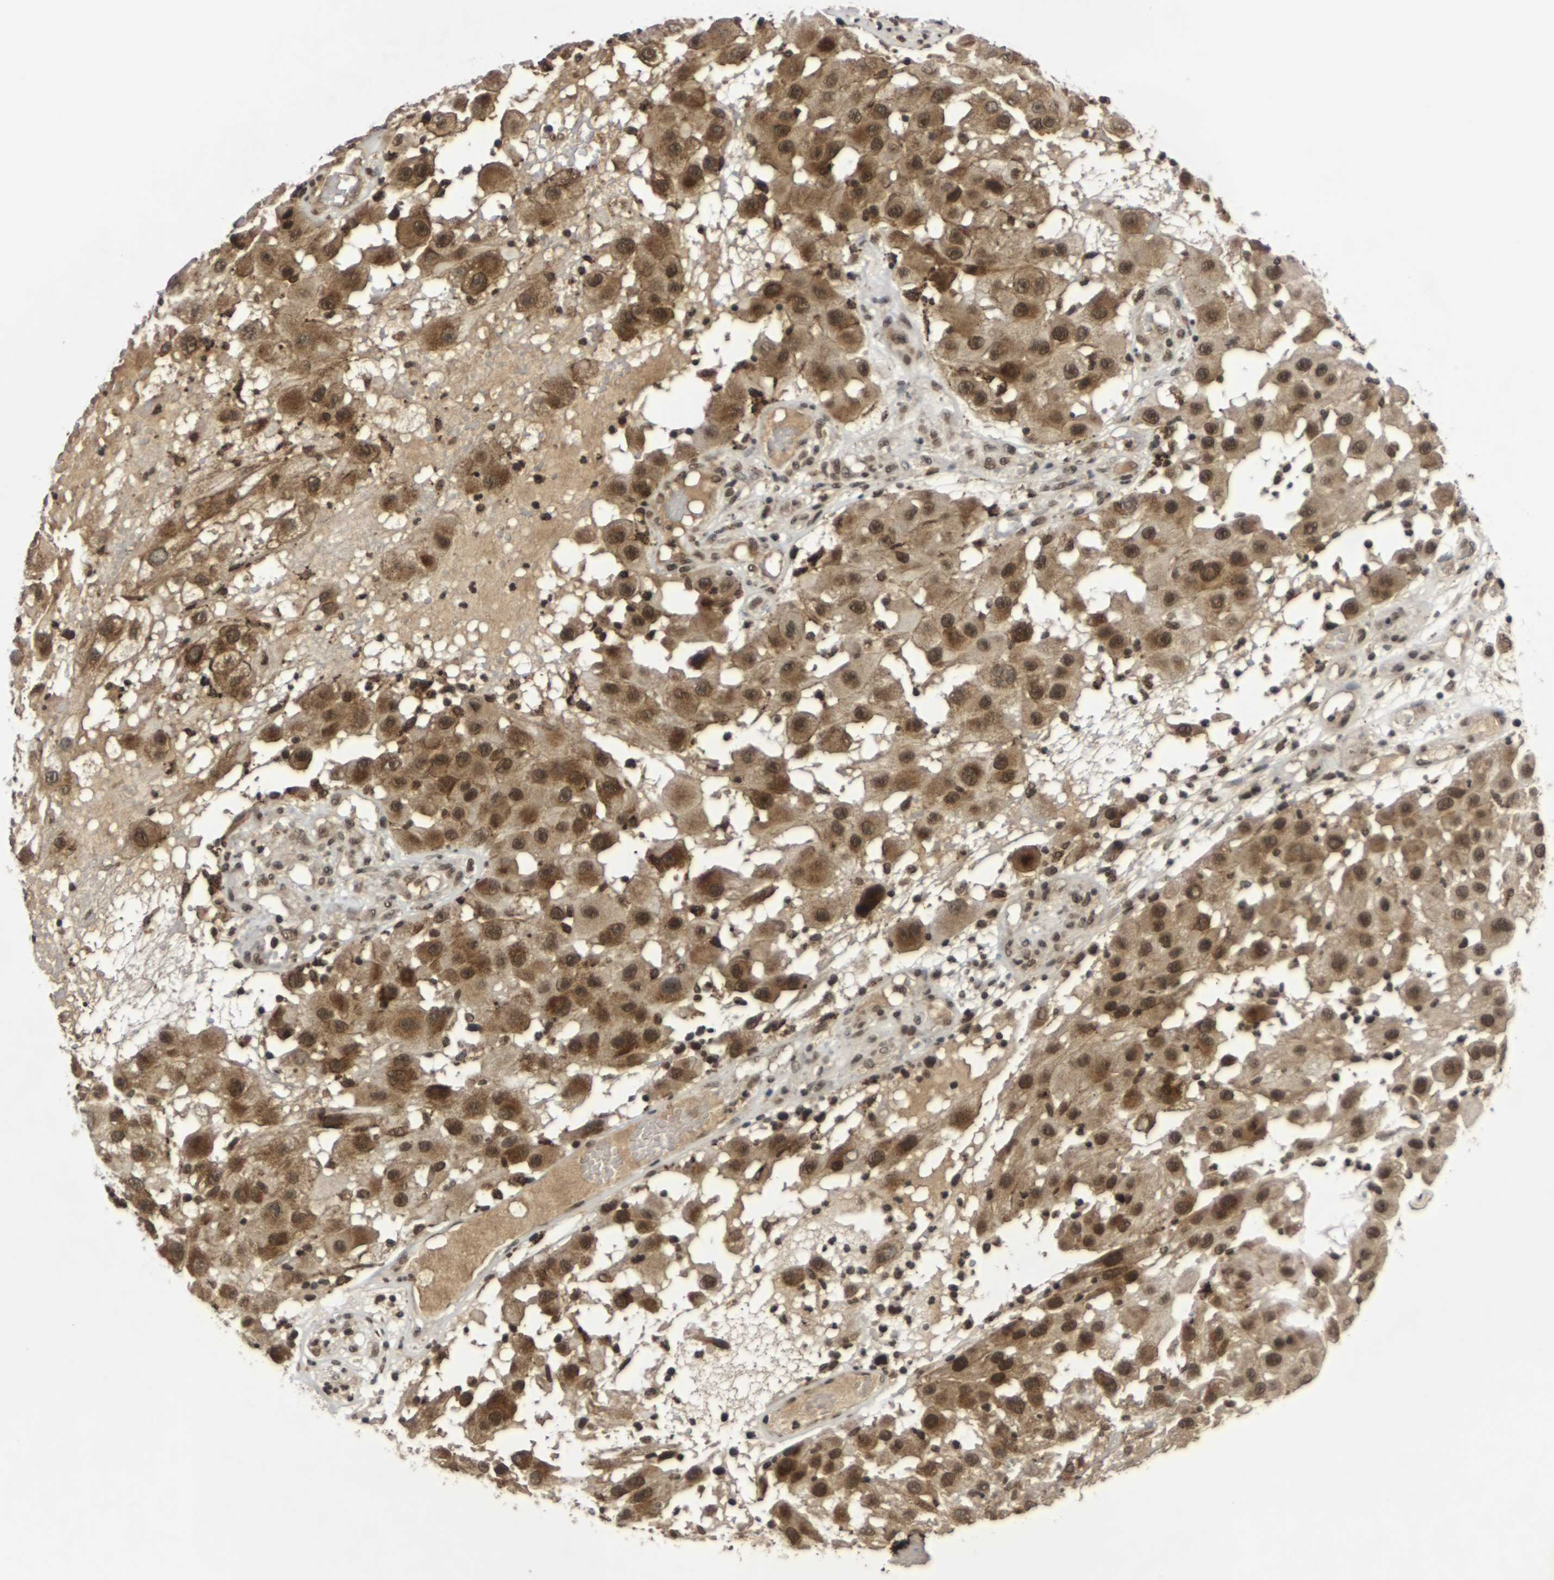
{"staining": {"intensity": "strong", "quantity": ">75%", "location": "cytoplasmic/membranous,nuclear"}, "tissue": "melanoma", "cell_type": "Tumor cells", "image_type": "cancer", "snomed": [{"axis": "morphology", "description": "Malignant melanoma, NOS"}, {"axis": "topography", "description": "Skin"}], "caption": "The photomicrograph displays a brown stain indicating the presence of a protein in the cytoplasmic/membranous and nuclear of tumor cells in malignant melanoma.", "gene": "NELFA", "patient": {"sex": "female", "age": 81}}